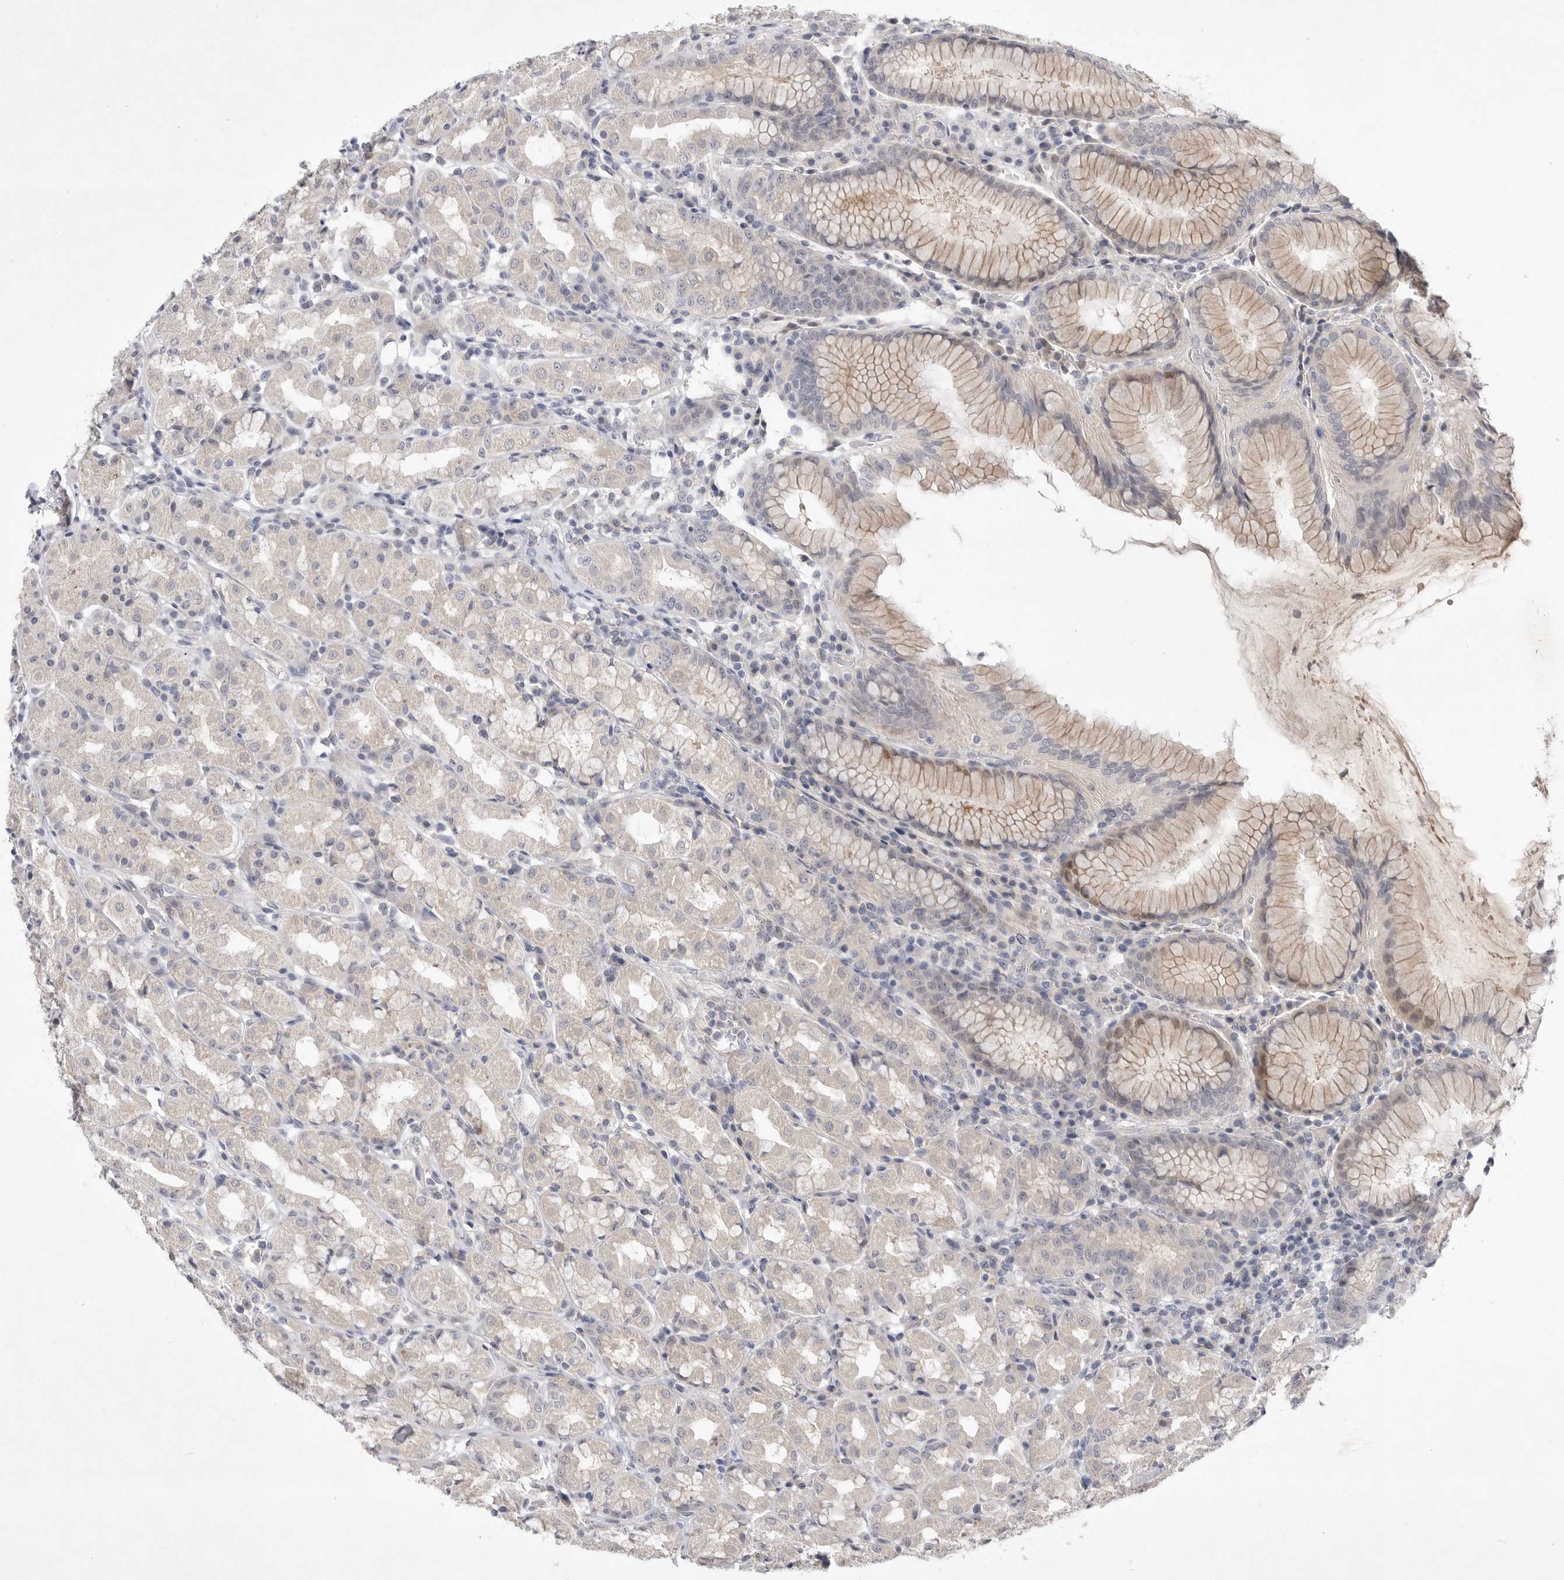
{"staining": {"intensity": "weak", "quantity": "<25%", "location": "cytoplasmic/membranous"}, "tissue": "stomach", "cell_type": "Glandular cells", "image_type": "normal", "snomed": [{"axis": "morphology", "description": "Normal tissue, NOS"}, {"axis": "topography", "description": "Stomach, lower"}], "caption": "This is a photomicrograph of immunohistochemistry (IHC) staining of benign stomach, which shows no expression in glandular cells.", "gene": "ITGAD", "patient": {"sex": "female", "age": 56}}